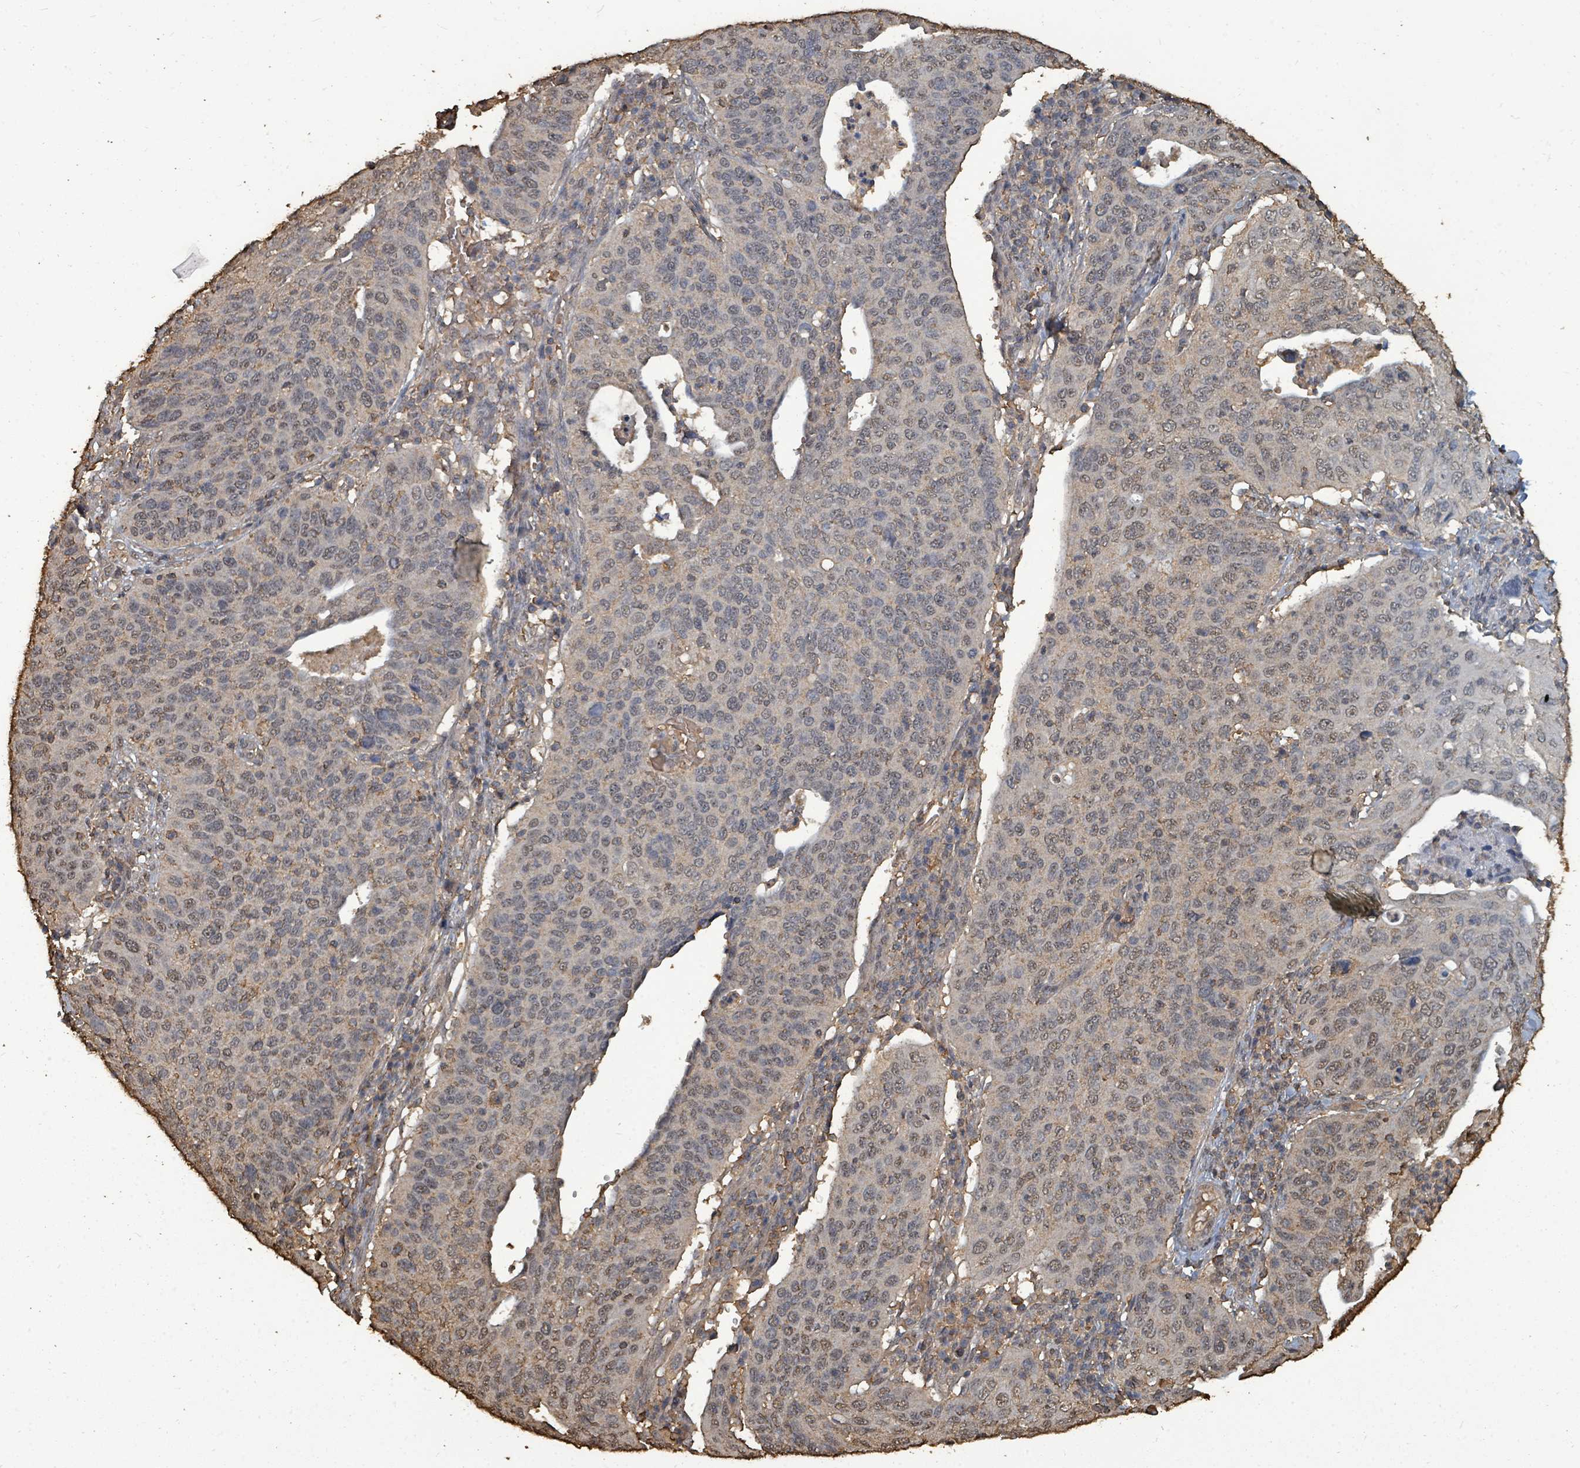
{"staining": {"intensity": "weak", "quantity": "25%-75%", "location": "nuclear"}, "tissue": "cervical cancer", "cell_type": "Tumor cells", "image_type": "cancer", "snomed": [{"axis": "morphology", "description": "Squamous cell carcinoma, NOS"}, {"axis": "topography", "description": "Cervix"}], "caption": "DAB (3,3'-diaminobenzidine) immunohistochemical staining of human cervical squamous cell carcinoma demonstrates weak nuclear protein expression in about 25%-75% of tumor cells. Nuclei are stained in blue.", "gene": "C6orf52", "patient": {"sex": "female", "age": 36}}